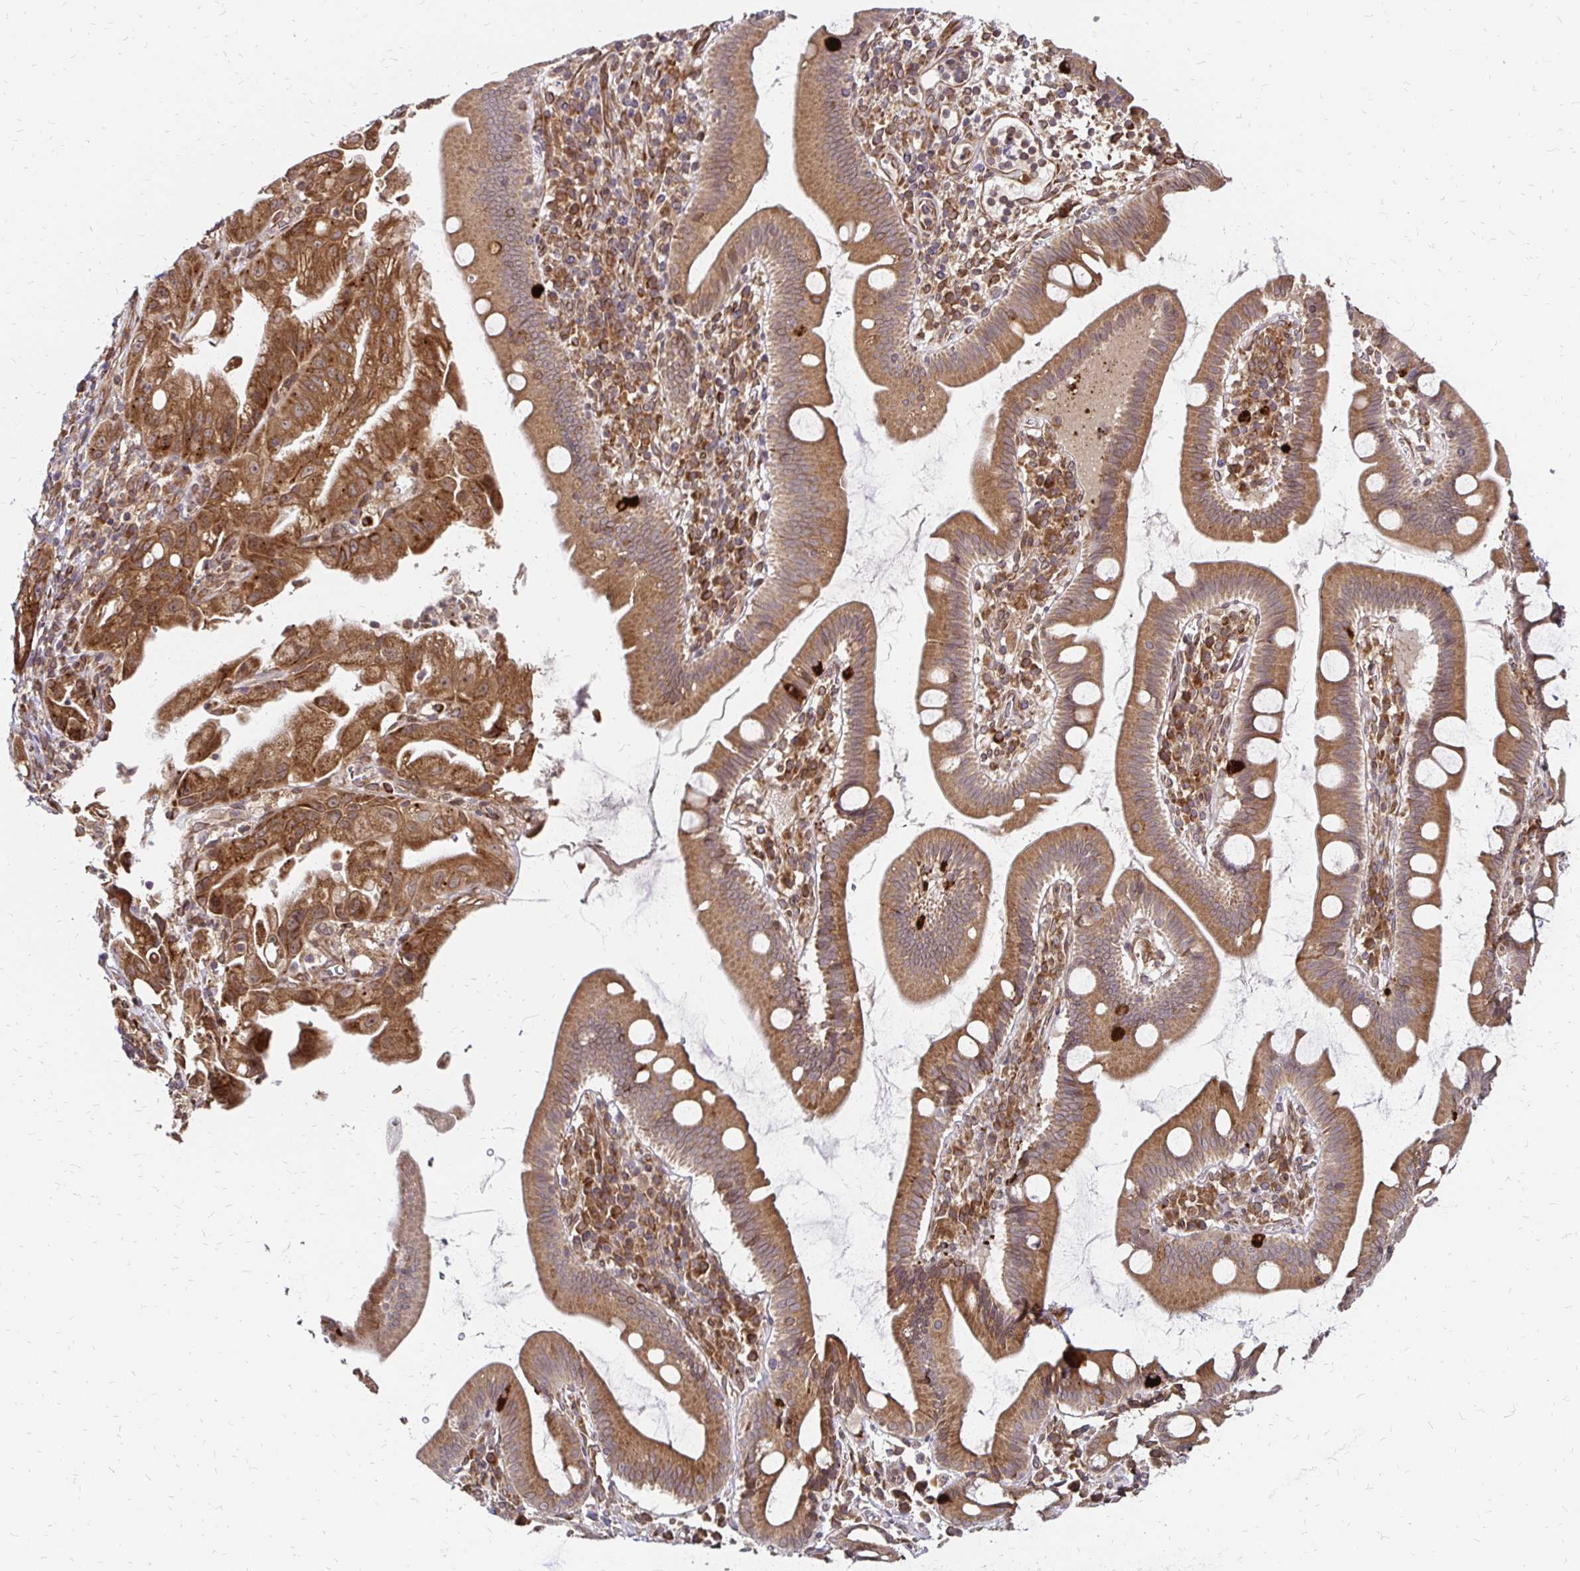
{"staining": {"intensity": "moderate", "quantity": ">75%", "location": "cytoplasmic/membranous"}, "tissue": "pancreatic cancer", "cell_type": "Tumor cells", "image_type": "cancer", "snomed": [{"axis": "morphology", "description": "Adenocarcinoma, NOS"}, {"axis": "topography", "description": "Pancreas"}], "caption": "Human pancreatic adenocarcinoma stained with a protein marker shows moderate staining in tumor cells.", "gene": "ZW10", "patient": {"sex": "male", "age": 68}}